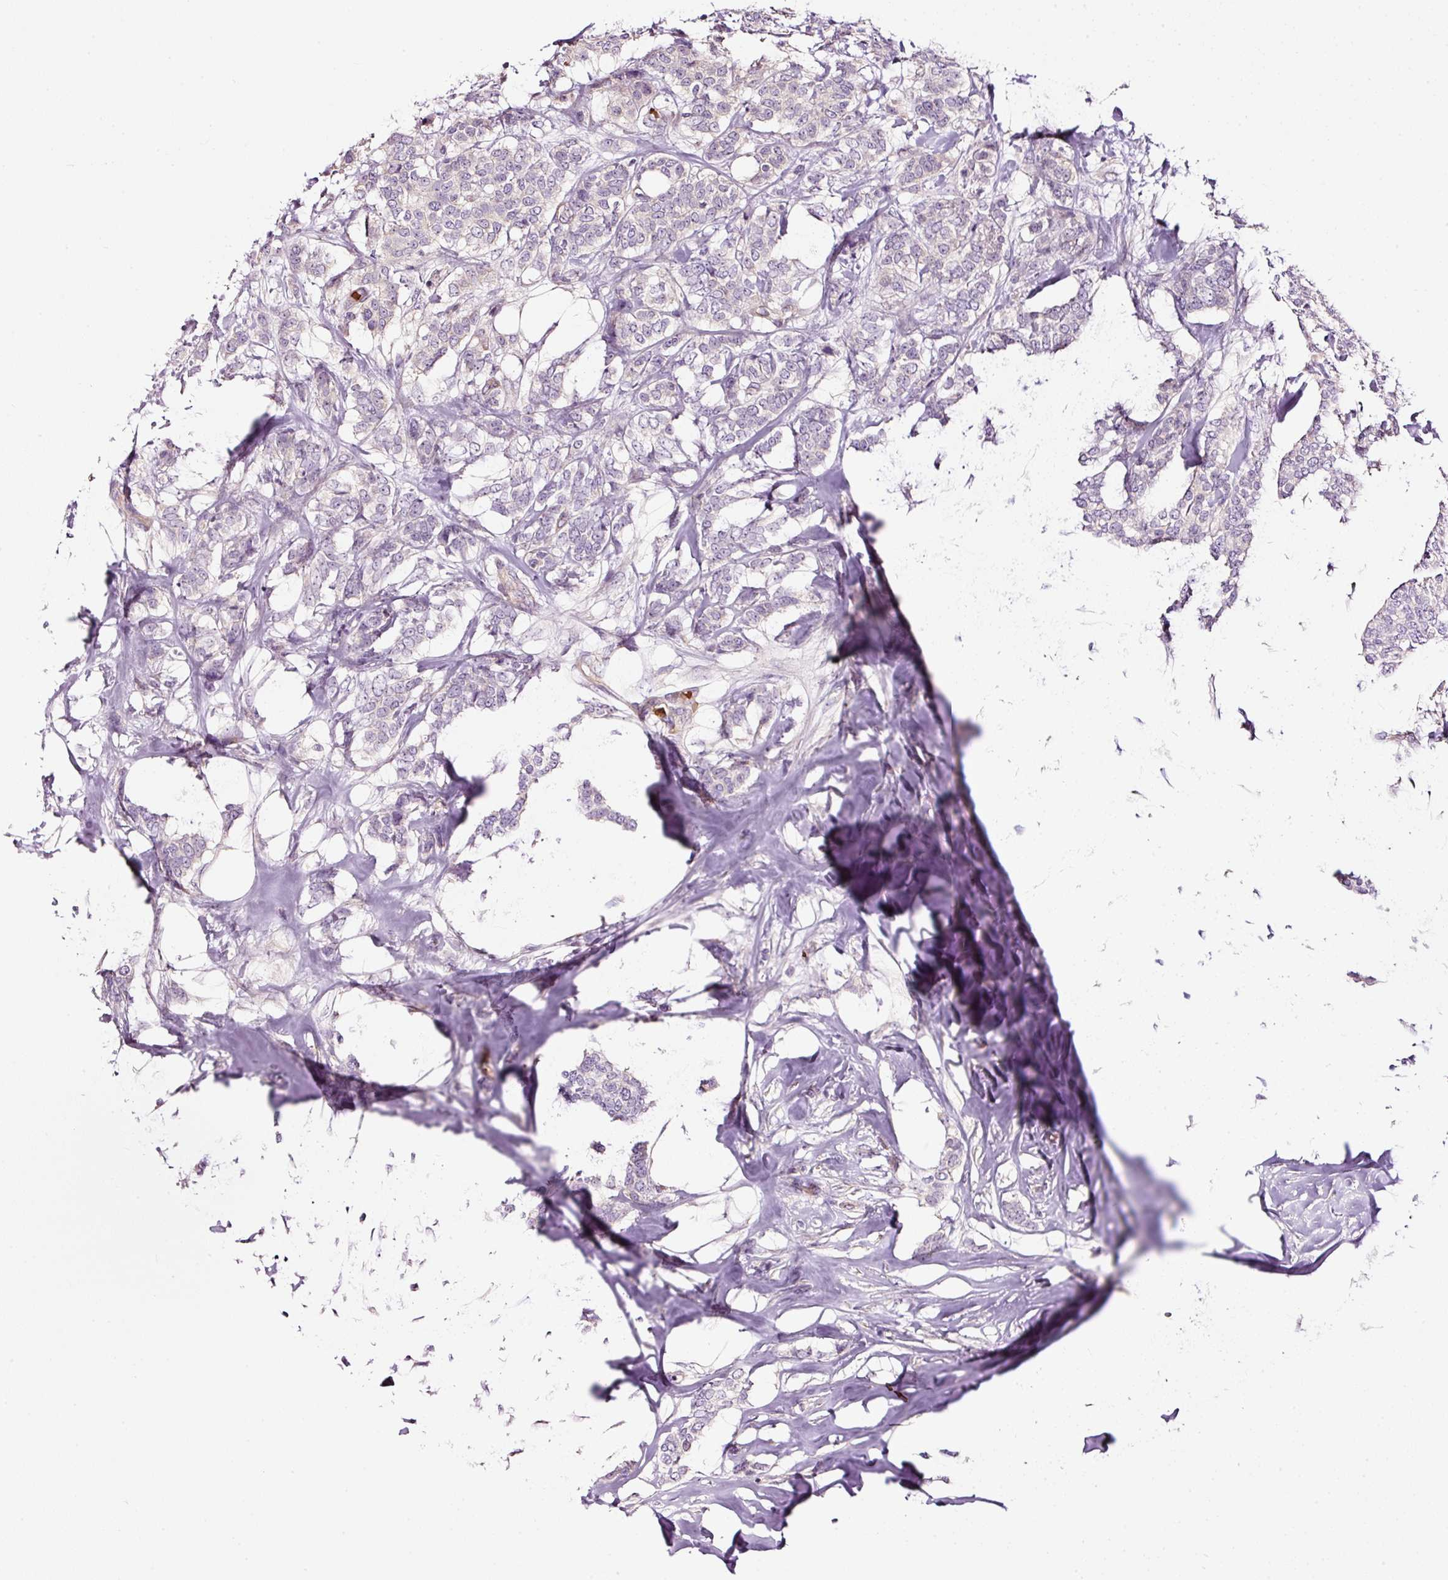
{"staining": {"intensity": "negative", "quantity": "none", "location": "none"}, "tissue": "breast cancer", "cell_type": "Tumor cells", "image_type": "cancer", "snomed": [{"axis": "morphology", "description": "Duct carcinoma"}, {"axis": "topography", "description": "Breast"}], "caption": "A high-resolution image shows immunohistochemistry staining of breast invasive ductal carcinoma, which reveals no significant staining in tumor cells. (DAB (3,3'-diaminobenzidine) immunohistochemistry (IHC) with hematoxylin counter stain).", "gene": "USHBP1", "patient": {"sex": "female", "age": 72}}